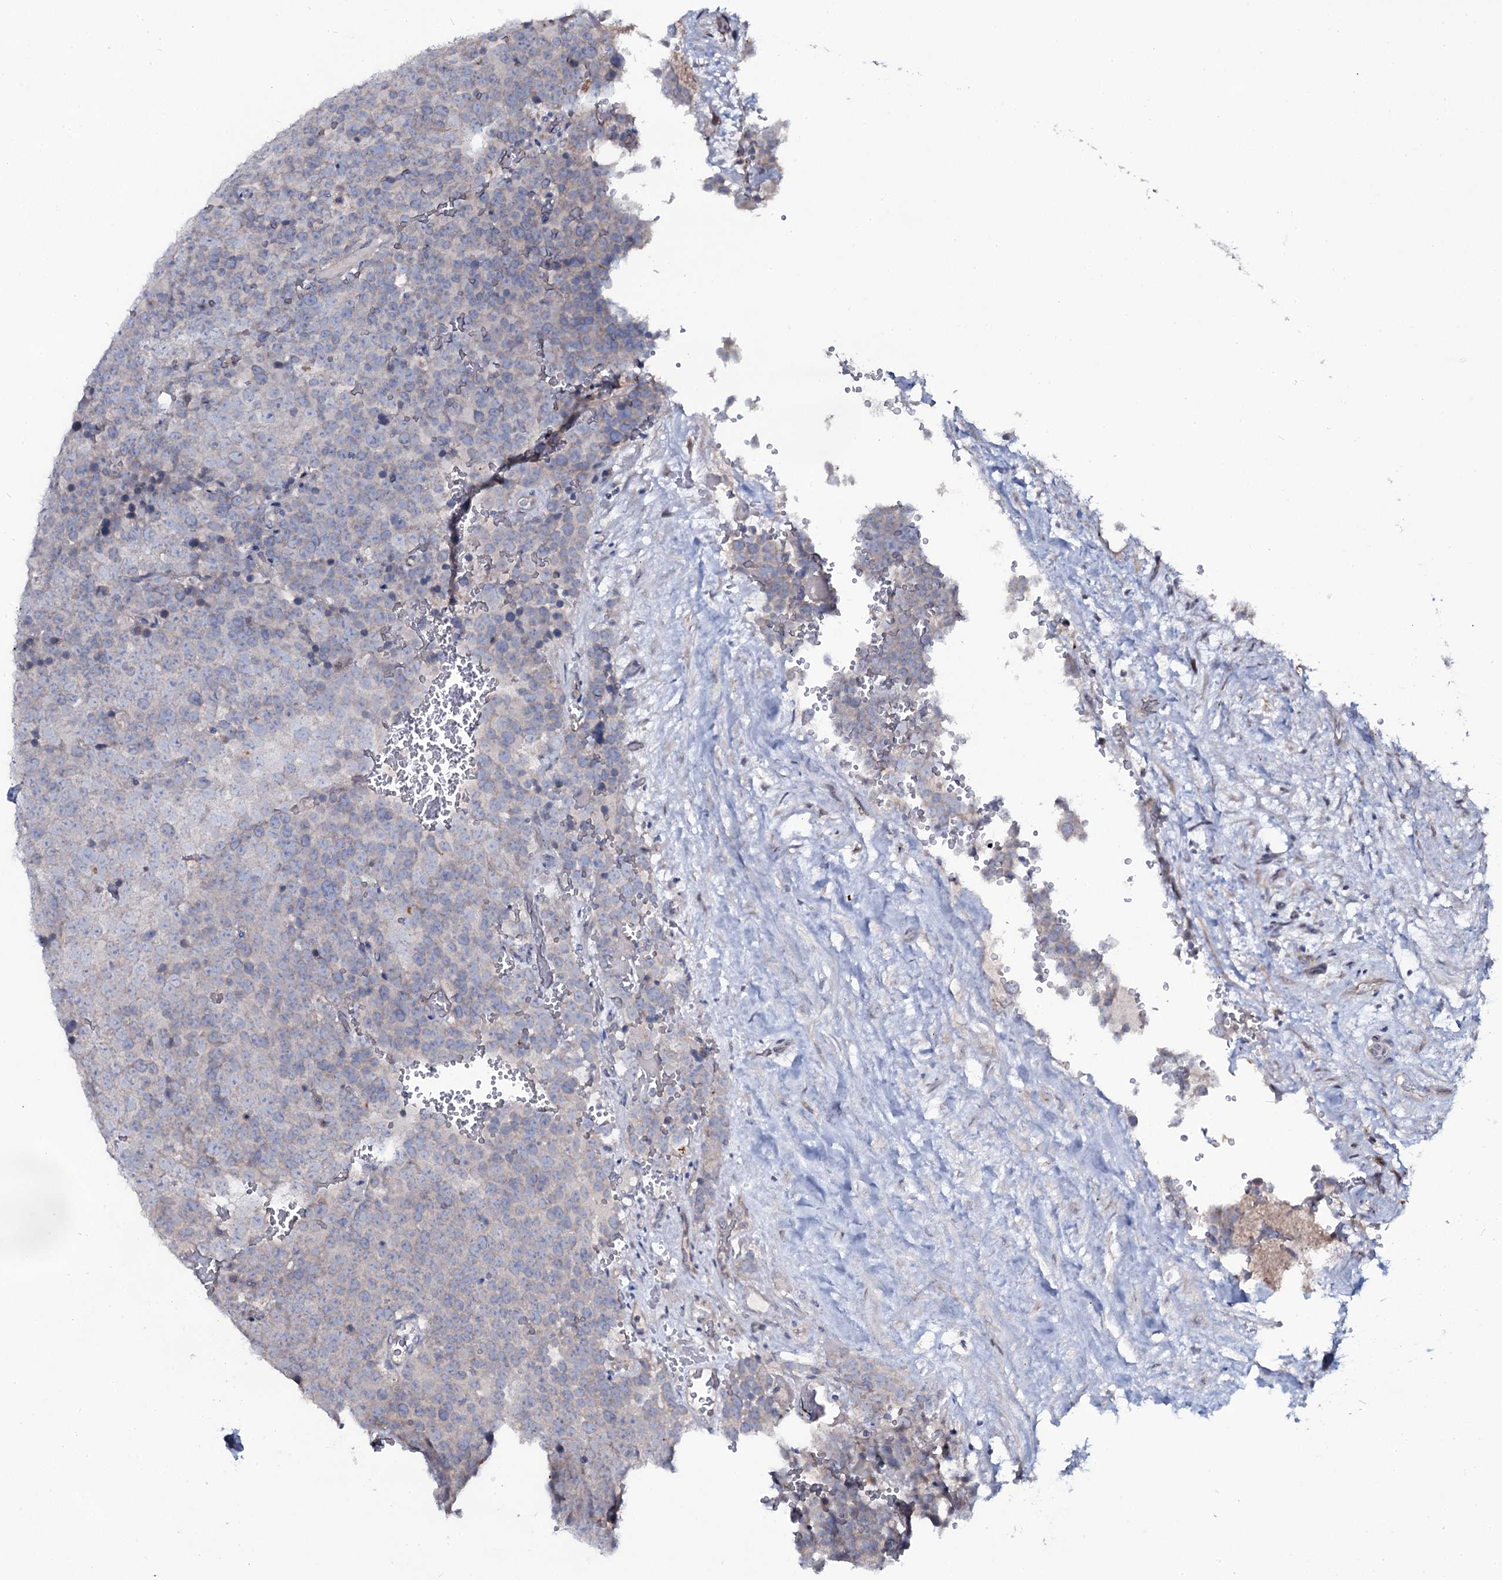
{"staining": {"intensity": "negative", "quantity": "none", "location": "none"}, "tissue": "testis cancer", "cell_type": "Tumor cells", "image_type": "cancer", "snomed": [{"axis": "morphology", "description": "Seminoma, NOS"}, {"axis": "topography", "description": "Testis"}], "caption": "Immunohistochemistry (IHC) of human testis cancer reveals no positivity in tumor cells. The staining was performed using DAB to visualize the protein expression in brown, while the nuclei were stained in blue with hematoxylin (Magnification: 20x).", "gene": "SNAP23", "patient": {"sex": "male", "age": 71}}